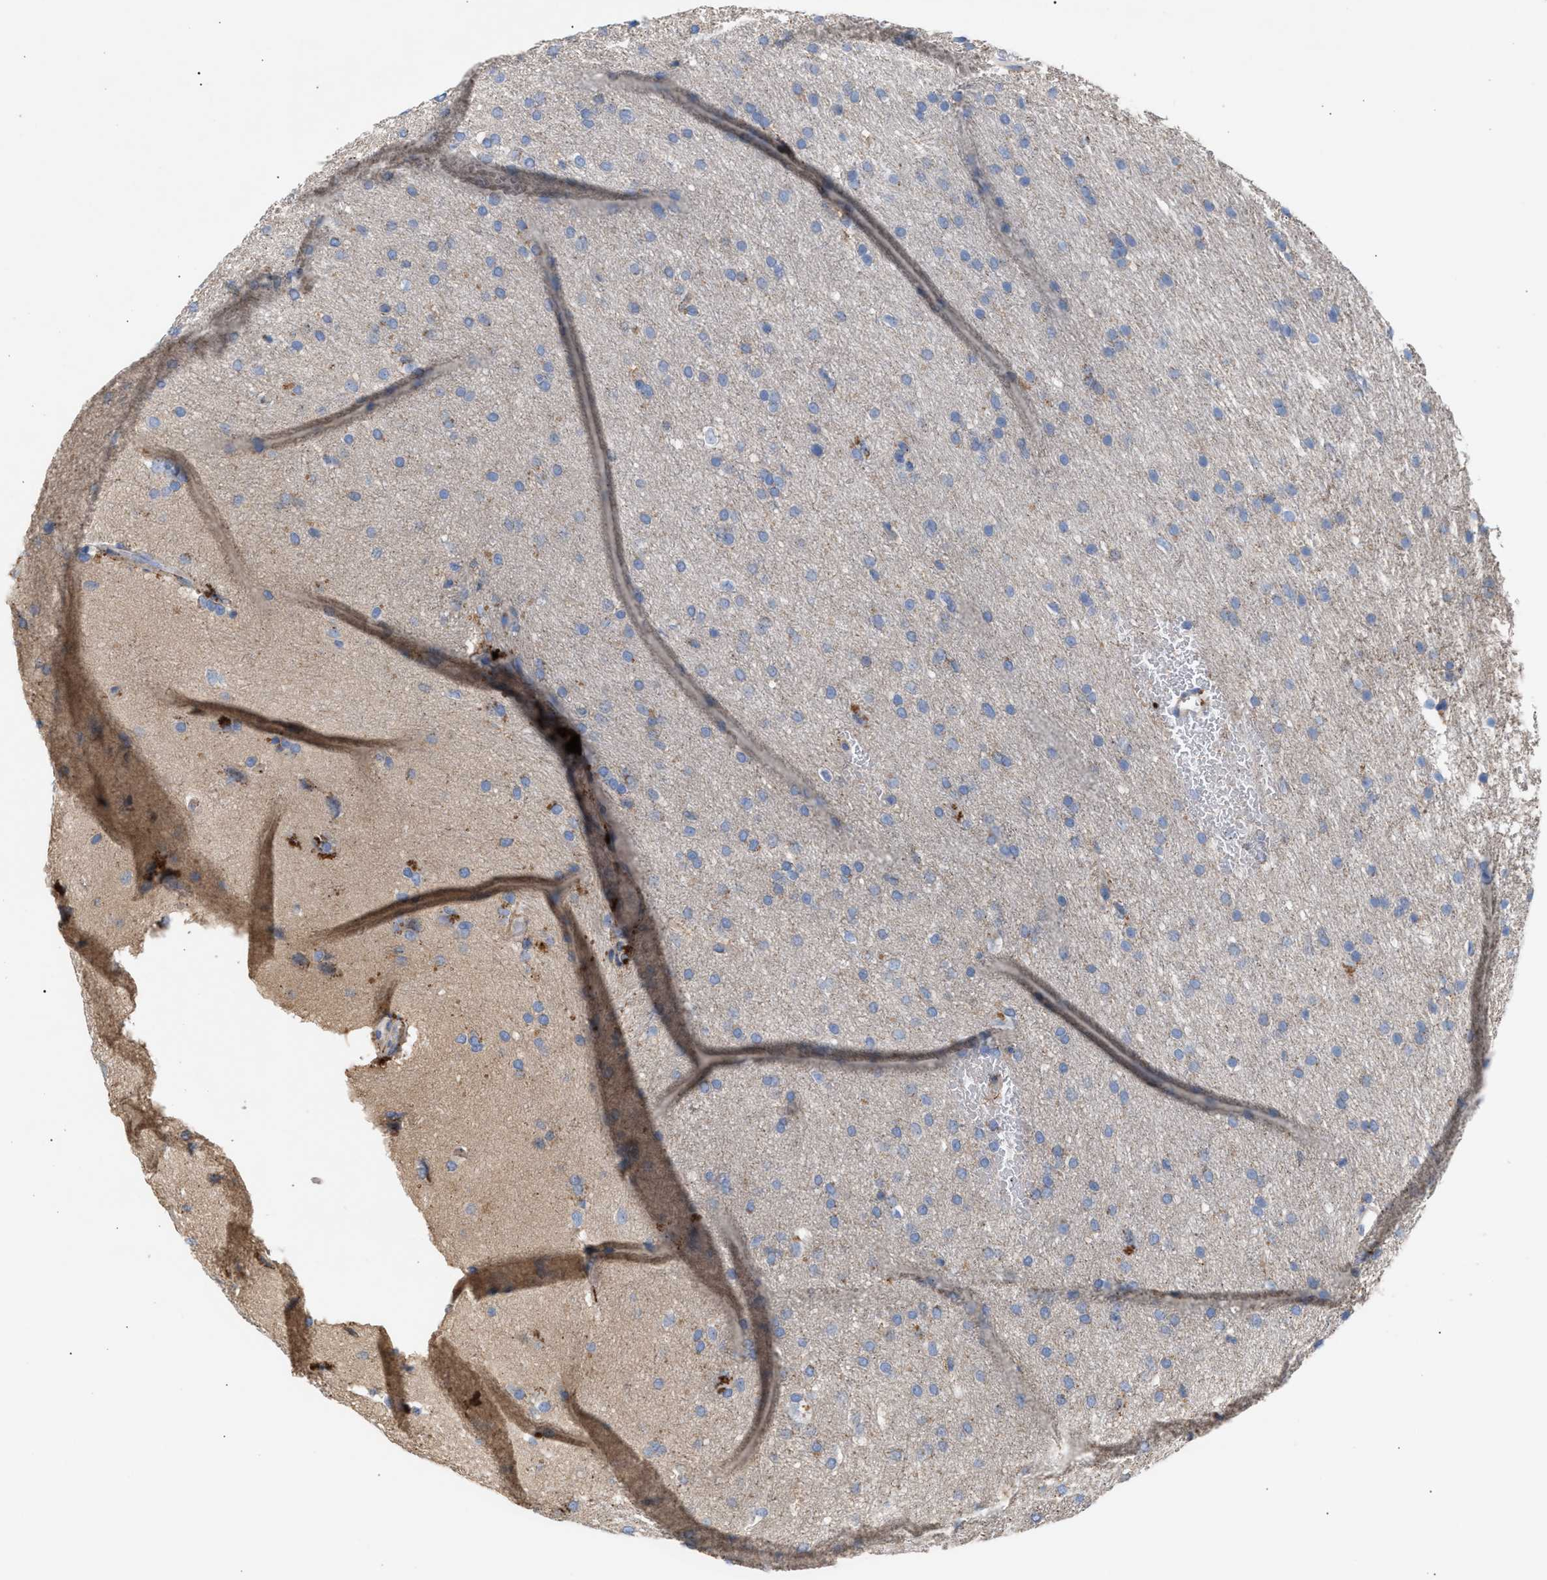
{"staining": {"intensity": "weak", "quantity": "<25%", "location": "cytoplasmic/membranous"}, "tissue": "glioma", "cell_type": "Tumor cells", "image_type": "cancer", "snomed": [{"axis": "morphology", "description": "Glioma, malignant, Low grade"}, {"axis": "topography", "description": "Brain"}], "caption": "This is an IHC image of human malignant low-grade glioma. There is no expression in tumor cells.", "gene": "MBTD1", "patient": {"sex": "female", "age": 37}}